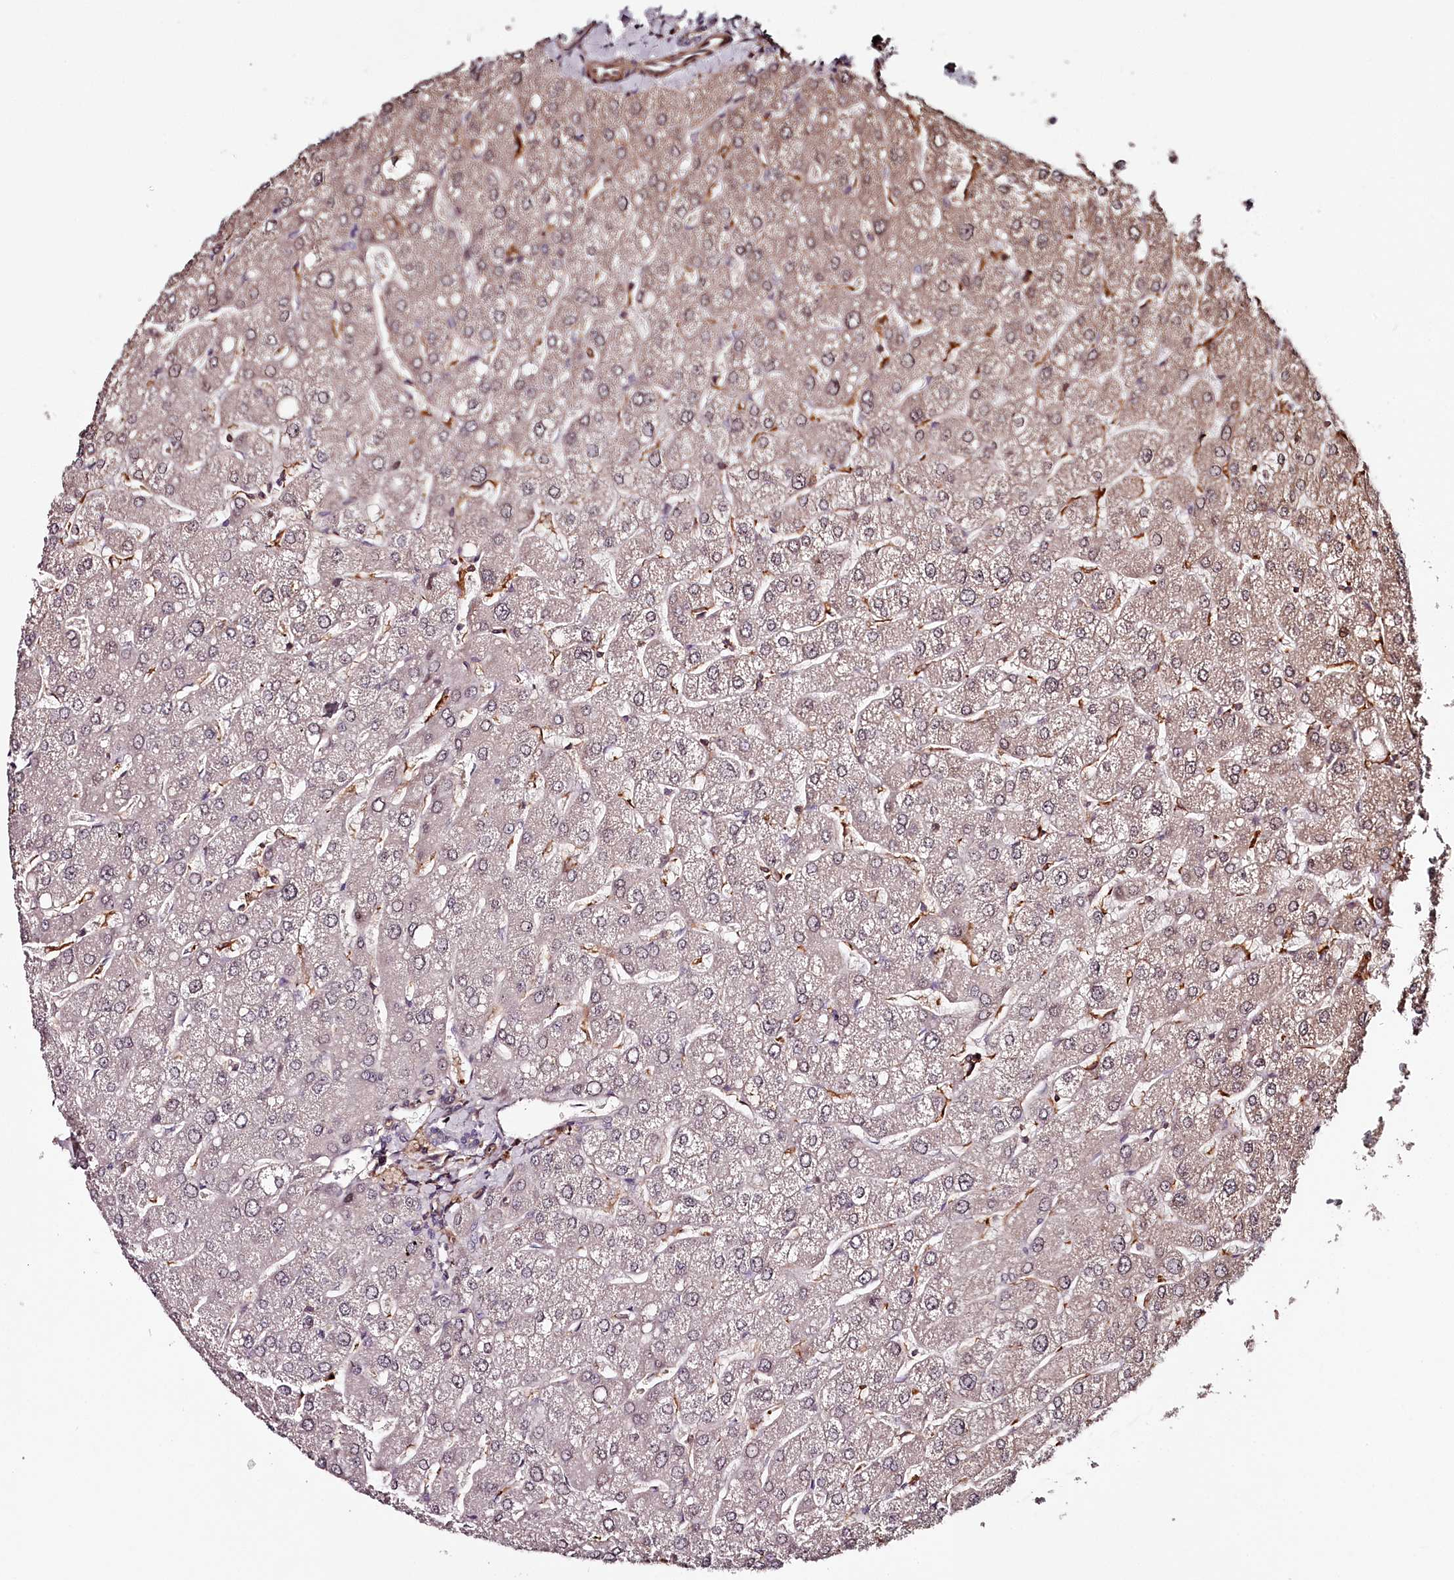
{"staining": {"intensity": "weak", "quantity": "<25%", "location": "cytoplasmic/membranous"}, "tissue": "liver", "cell_type": "Cholangiocytes", "image_type": "normal", "snomed": [{"axis": "morphology", "description": "Normal tissue, NOS"}, {"axis": "topography", "description": "Liver"}], "caption": "Immunohistochemistry of unremarkable liver reveals no expression in cholangiocytes. (Immunohistochemistry, brightfield microscopy, high magnification).", "gene": "KIF14", "patient": {"sex": "male", "age": 55}}